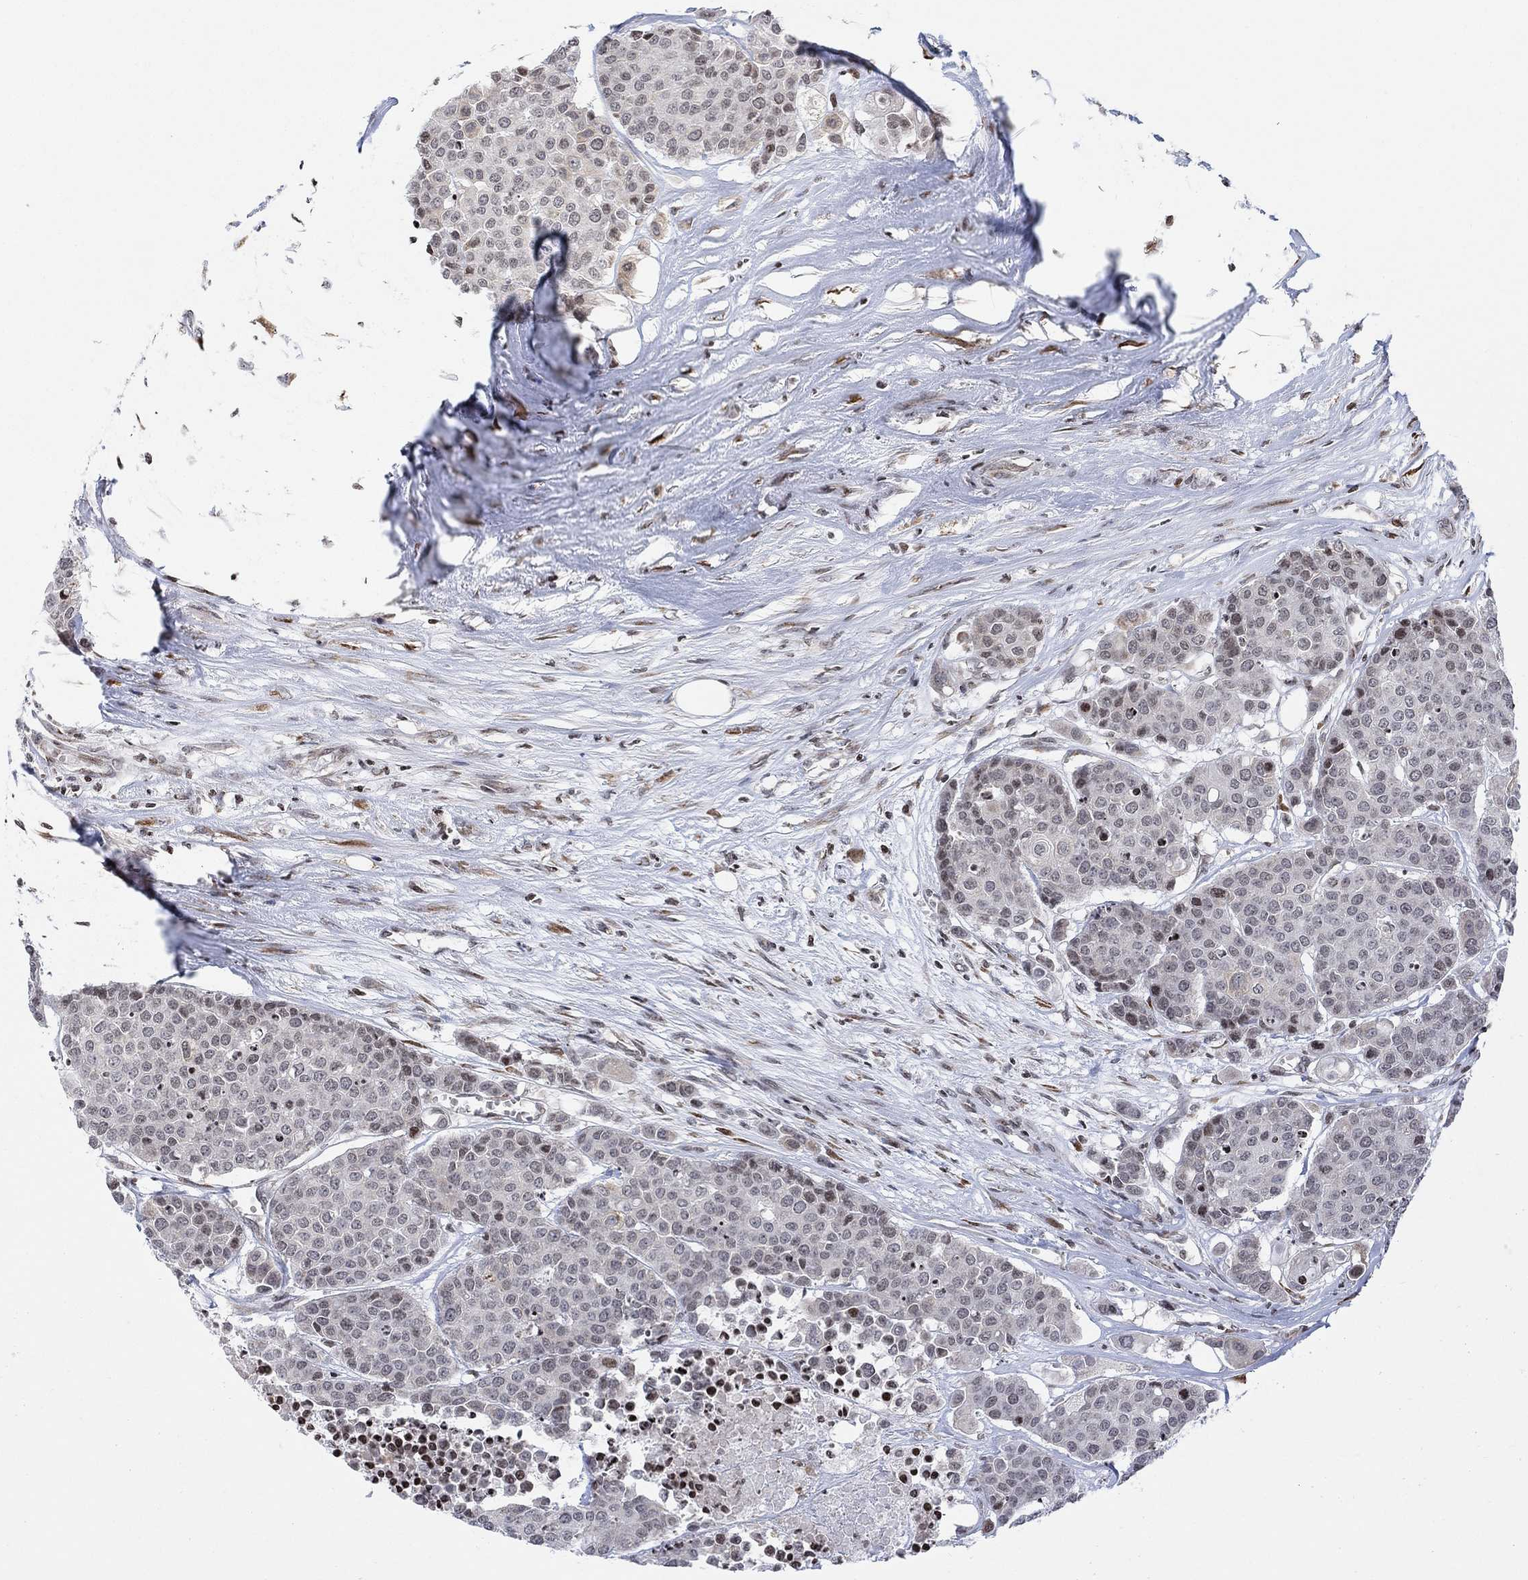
{"staining": {"intensity": "weak", "quantity": "<25%", "location": "nuclear"}, "tissue": "carcinoid", "cell_type": "Tumor cells", "image_type": "cancer", "snomed": [{"axis": "morphology", "description": "Carcinoid, malignant, NOS"}, {"axis": "topography", "description": "Colon"}], "caption": "Immunohistochemistry micrograph of neoplastic tissue: human carcinoid stained with DAB shows no significant protein staining in tumor cells. (DAB immunohistochemistry, high magnification).", "gene": "ABHD14A", "patient": {"sex": "male", "age": 81}}